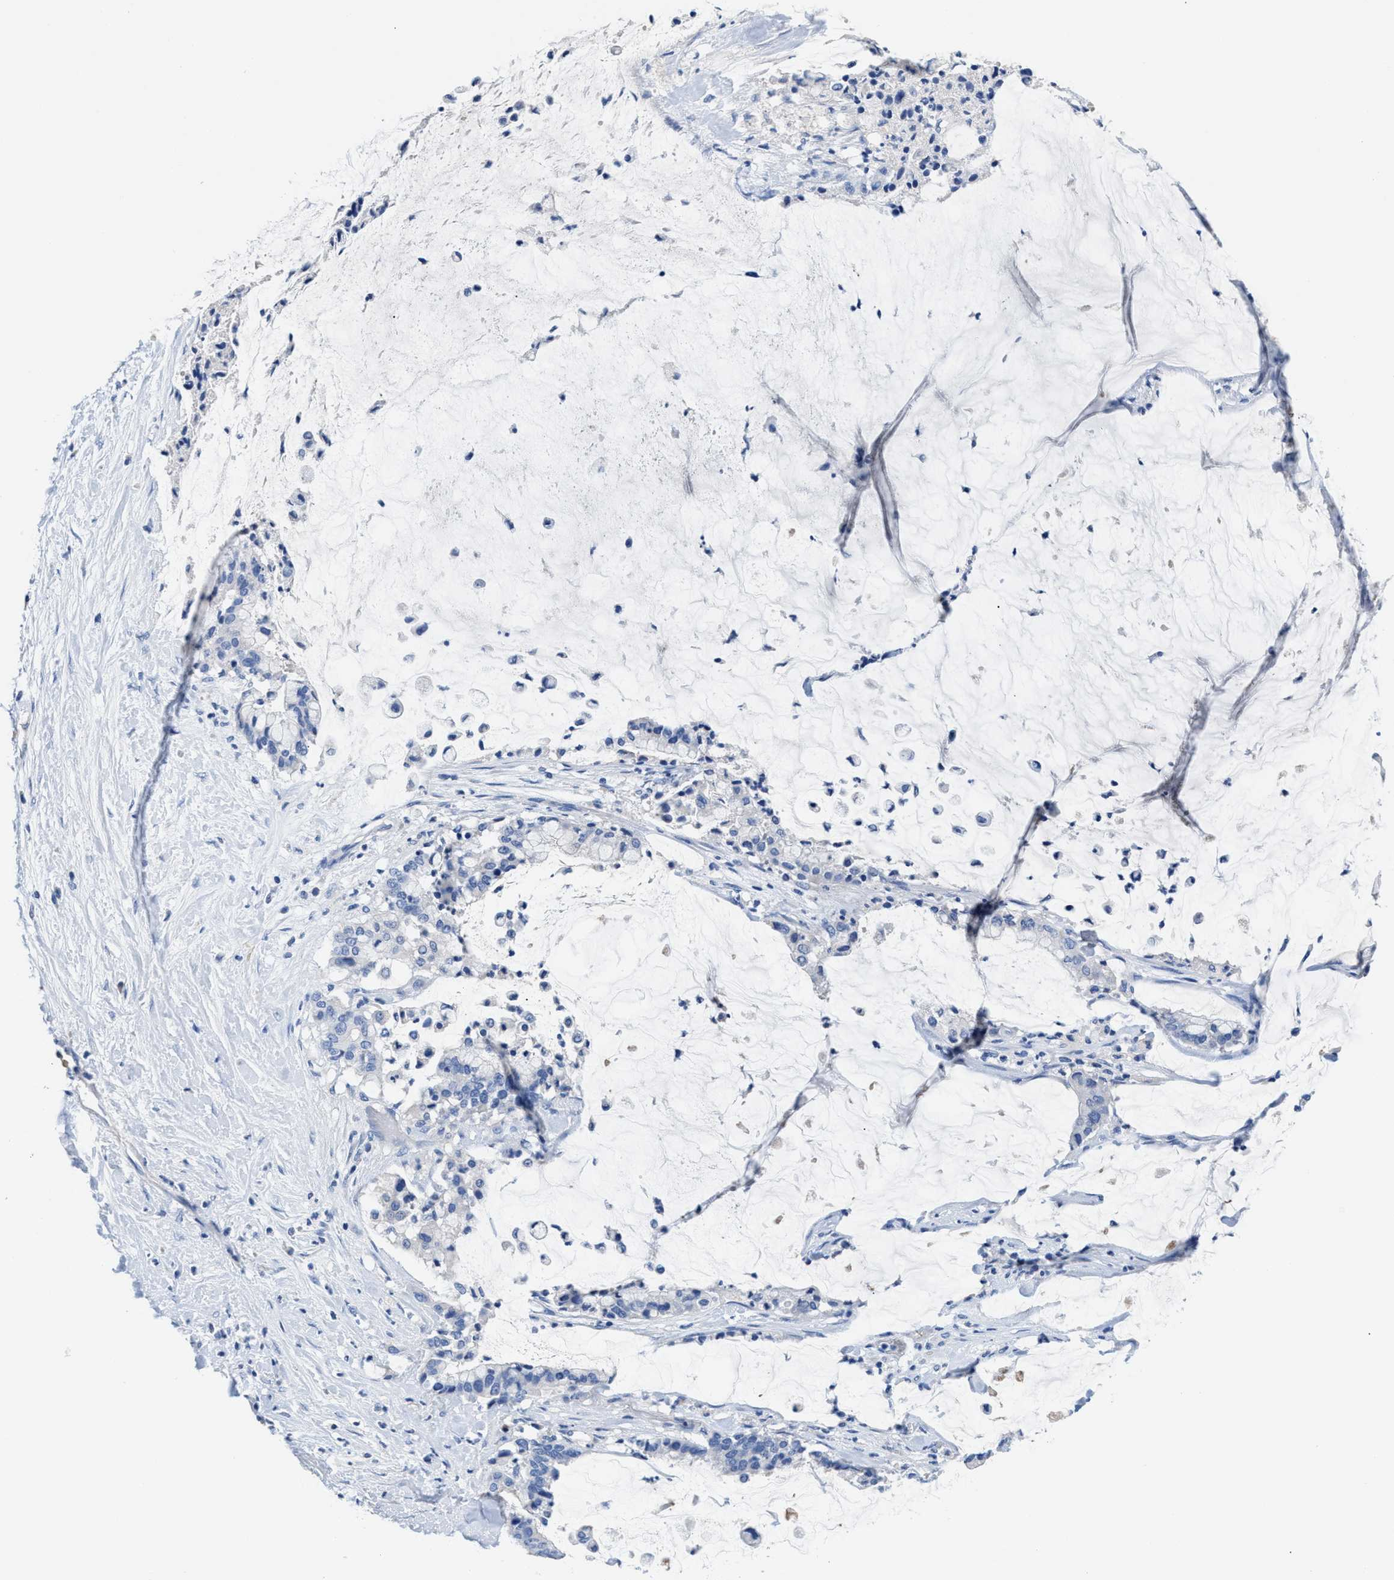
{"staining": {"intensity": "negative", "quantity": "none", "location": "none"}, "tissue": "pancreatic cancer", "cell_type": "Tumor cells", "image_type": "cancer", "snomed": [{"axis": "morphology", "description": "Adenocarcinoma, NOS"}, {"axis": "topography", "description": "Pancreas"}], "caption": "IHC histopathology image of pancreatic cancer (adenocarcinoma) stained for a protein (brown), which reveals no positivity in tumor cells.", "gene": "SLFN13", "patient": {"sex": "male", "age": 41}}